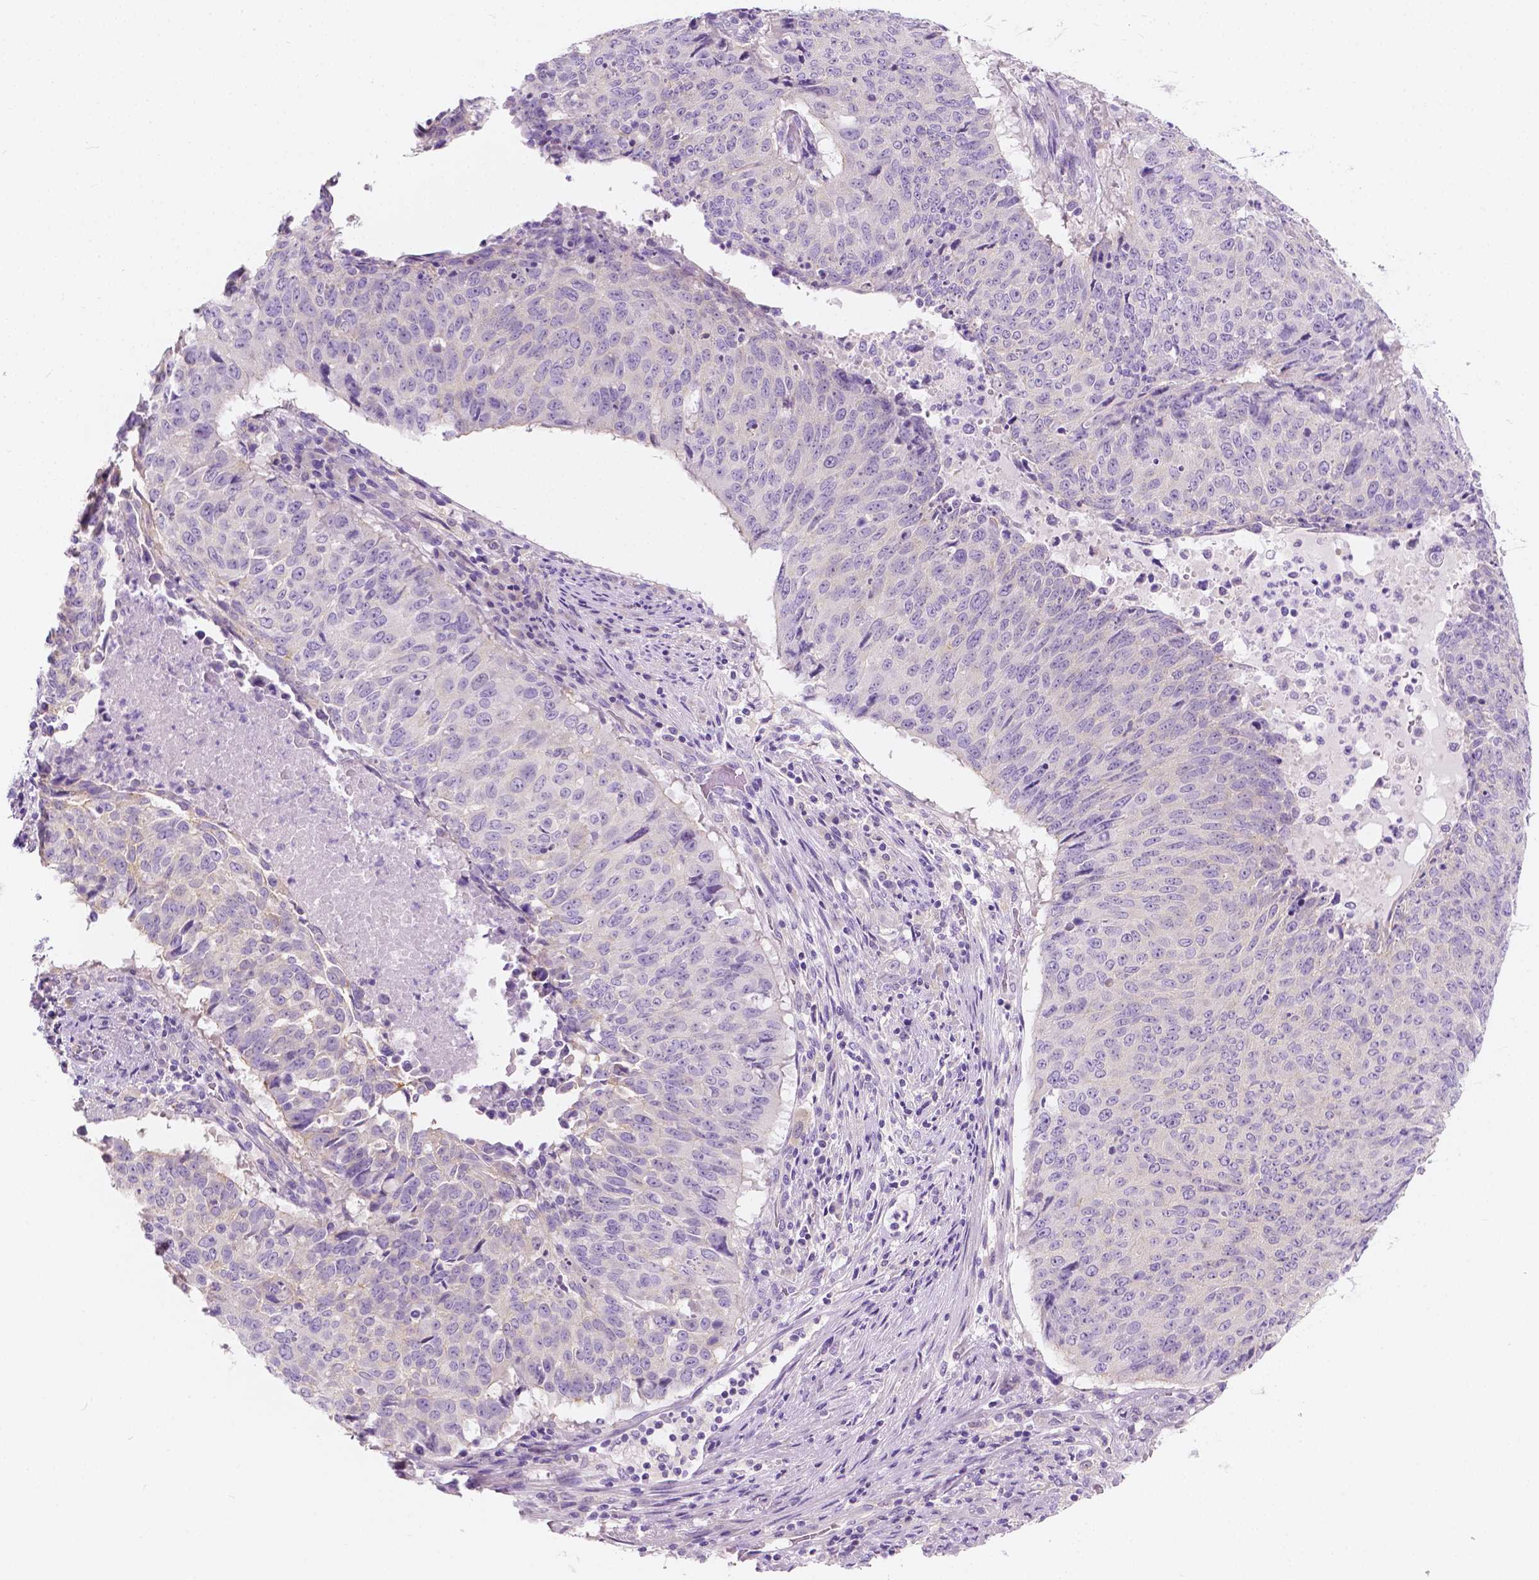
{"staining": {"intensity": "negative", "quantity": "none", "location": "none"}, "tissue": "lung cancer", "cell_type": "Tumor cells", "image_type": "cancer", "snomed": [{"axis": "morphology", "description": "Normal tissue, NOS"}, {"axis": "morphology", "description": "Squamous cell carcinoma, NOS"}, {"axis": "topography", "description": "Bronchus"}, {"axis": "topography", "description": "Lung"}], "caption": "Lung cancer stained for a protein using immunohistochemistry (IHC) demonstrates no expression tumor cells.", "gene": "SIRT2", "patient": {"sex": "male", "age": 64}}